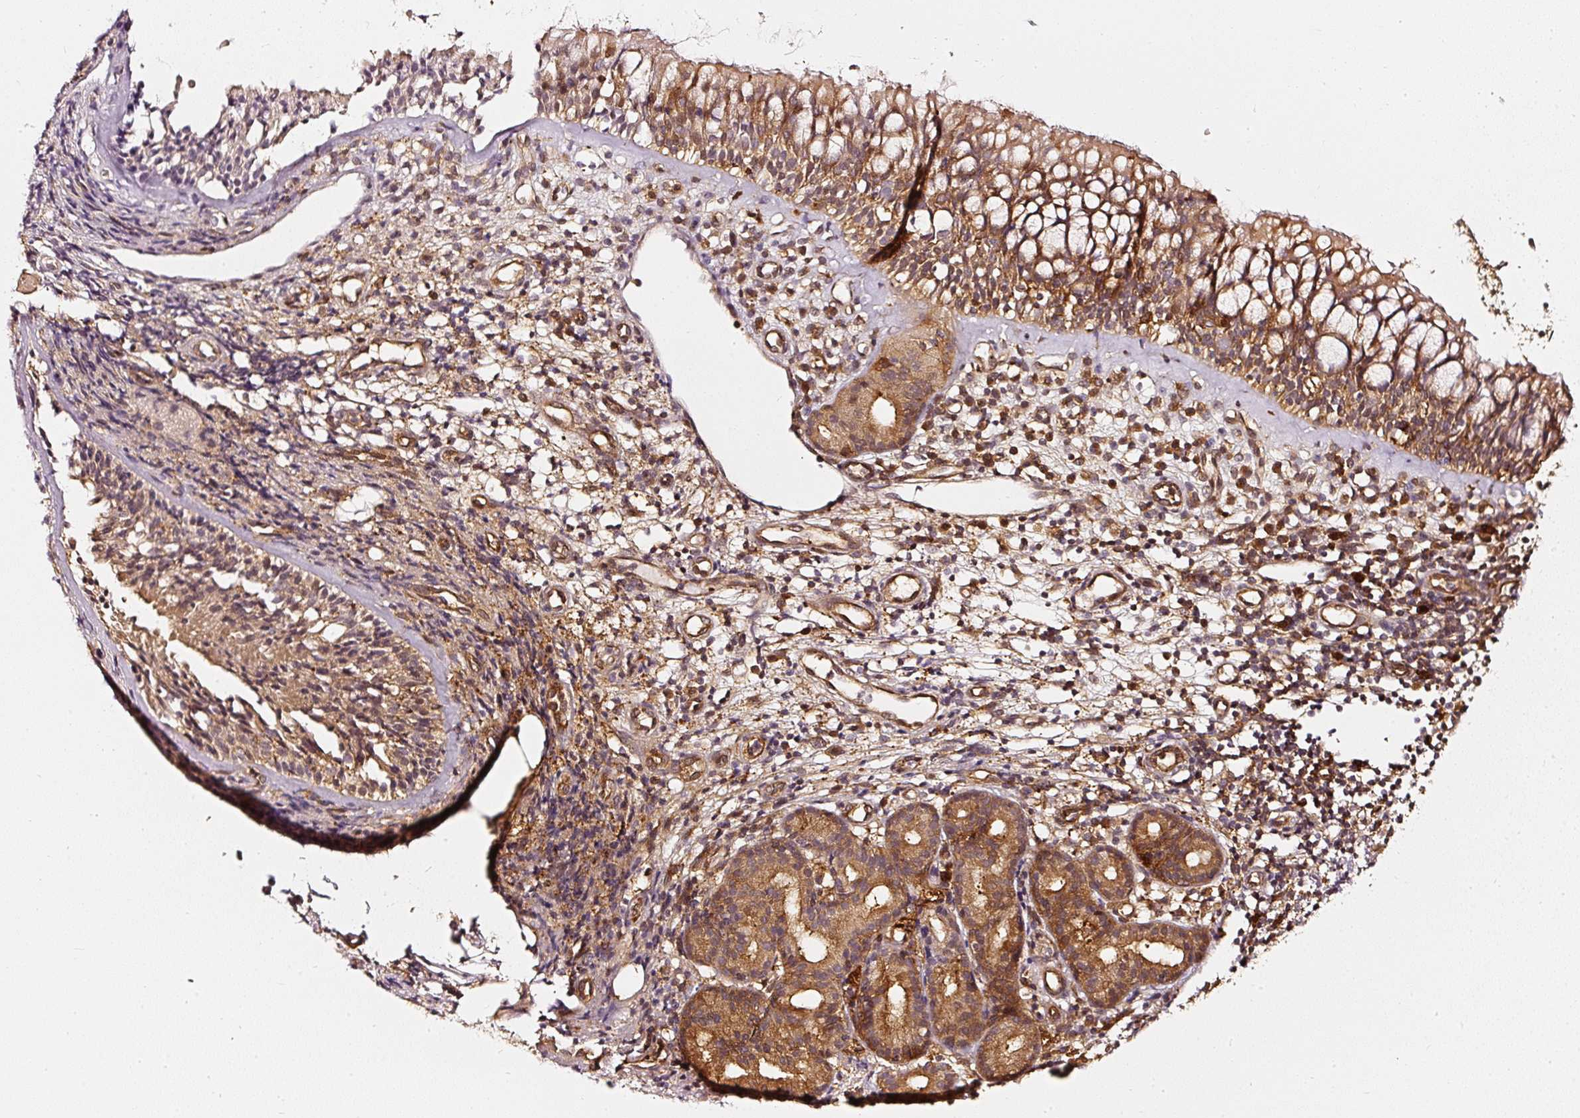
{"staining": {"intensity": "moderate", "quantity": ">75%", "location": "cytoplasmic/membranous,nuclear"}, "tissue": "nasopharynx", "cell_type": "Respiratory epithelial cells", "image_type": "normal", "snomed": [{"axis": "morphology", "description": "Normal tissue, NOS"}, {"axis": "topography", "description": "Nasopharynx"}], "caption": "A brown stain shows moderate cytoplasmic/membranous,nuclear expression of a protein in respiratory epithelial cells of unremarkable nasopharynx. (Brightfield microscopy of DAB IHC at high magnification).", "gene": "ASMTL", "patient": {"sex": "female", "age": 62}}